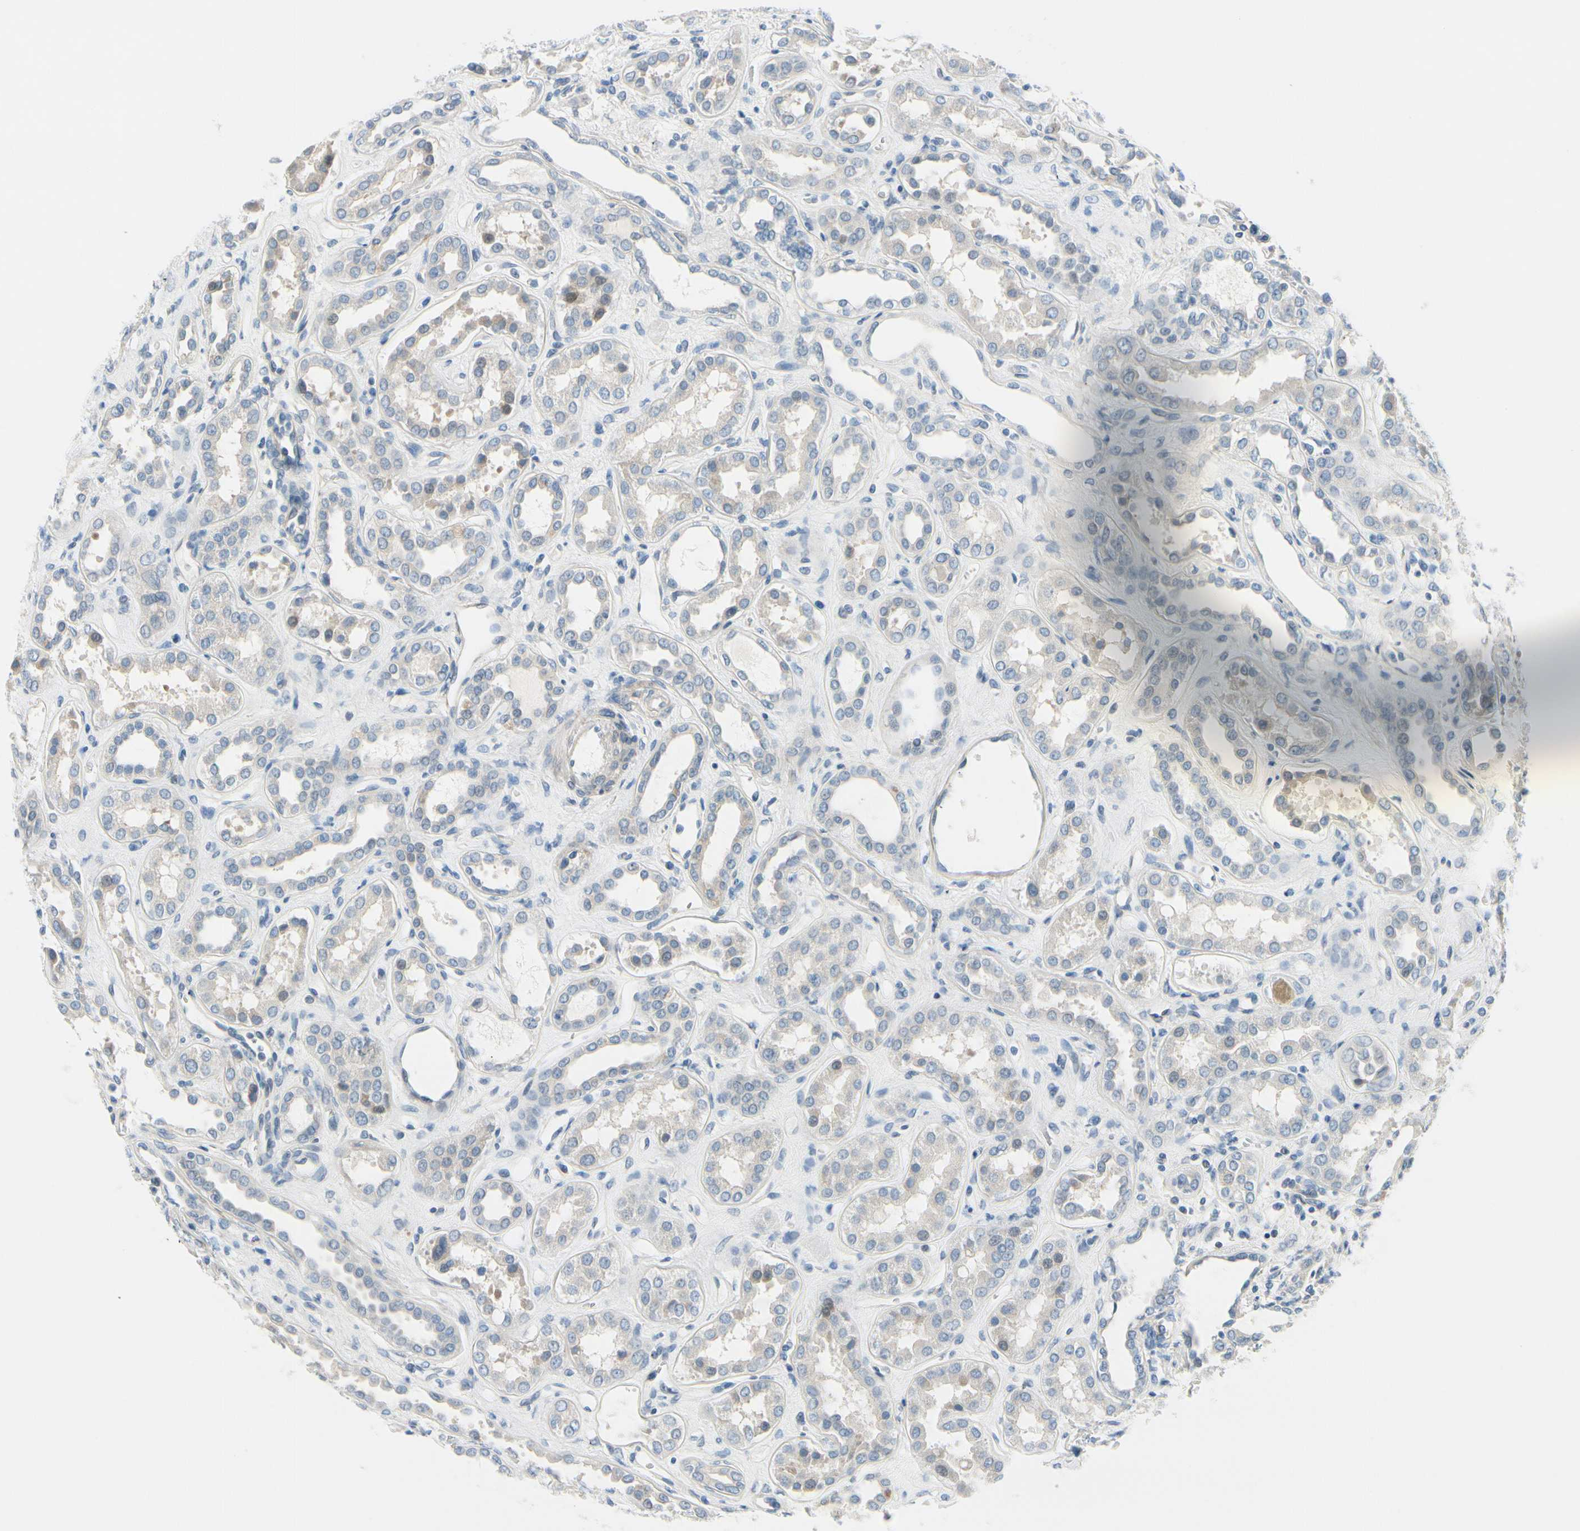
{"staining": {"intensity": "weak", "quantity": "25%-75%", "location": "cytoplasmic/membranous"}, "tissue": "kidney", "cell_type": "Cells in glomeruli", "image_type": "normal", "snomed": [{"axis": "morphology", "description": "Normal tissue, NOS"}, {"axis": "topography", "description": "Kidney"}], "caption": "This image reveals benign kidney stained with immunohistochemistry to label a protein in brown. The cytoplasmic/membranous of cells in glomeruli show weak positivity for the protein. Nuclei are counter-stained blue.", "gene": "FCER2", "patient": {"sex": "male", "age": 59}}